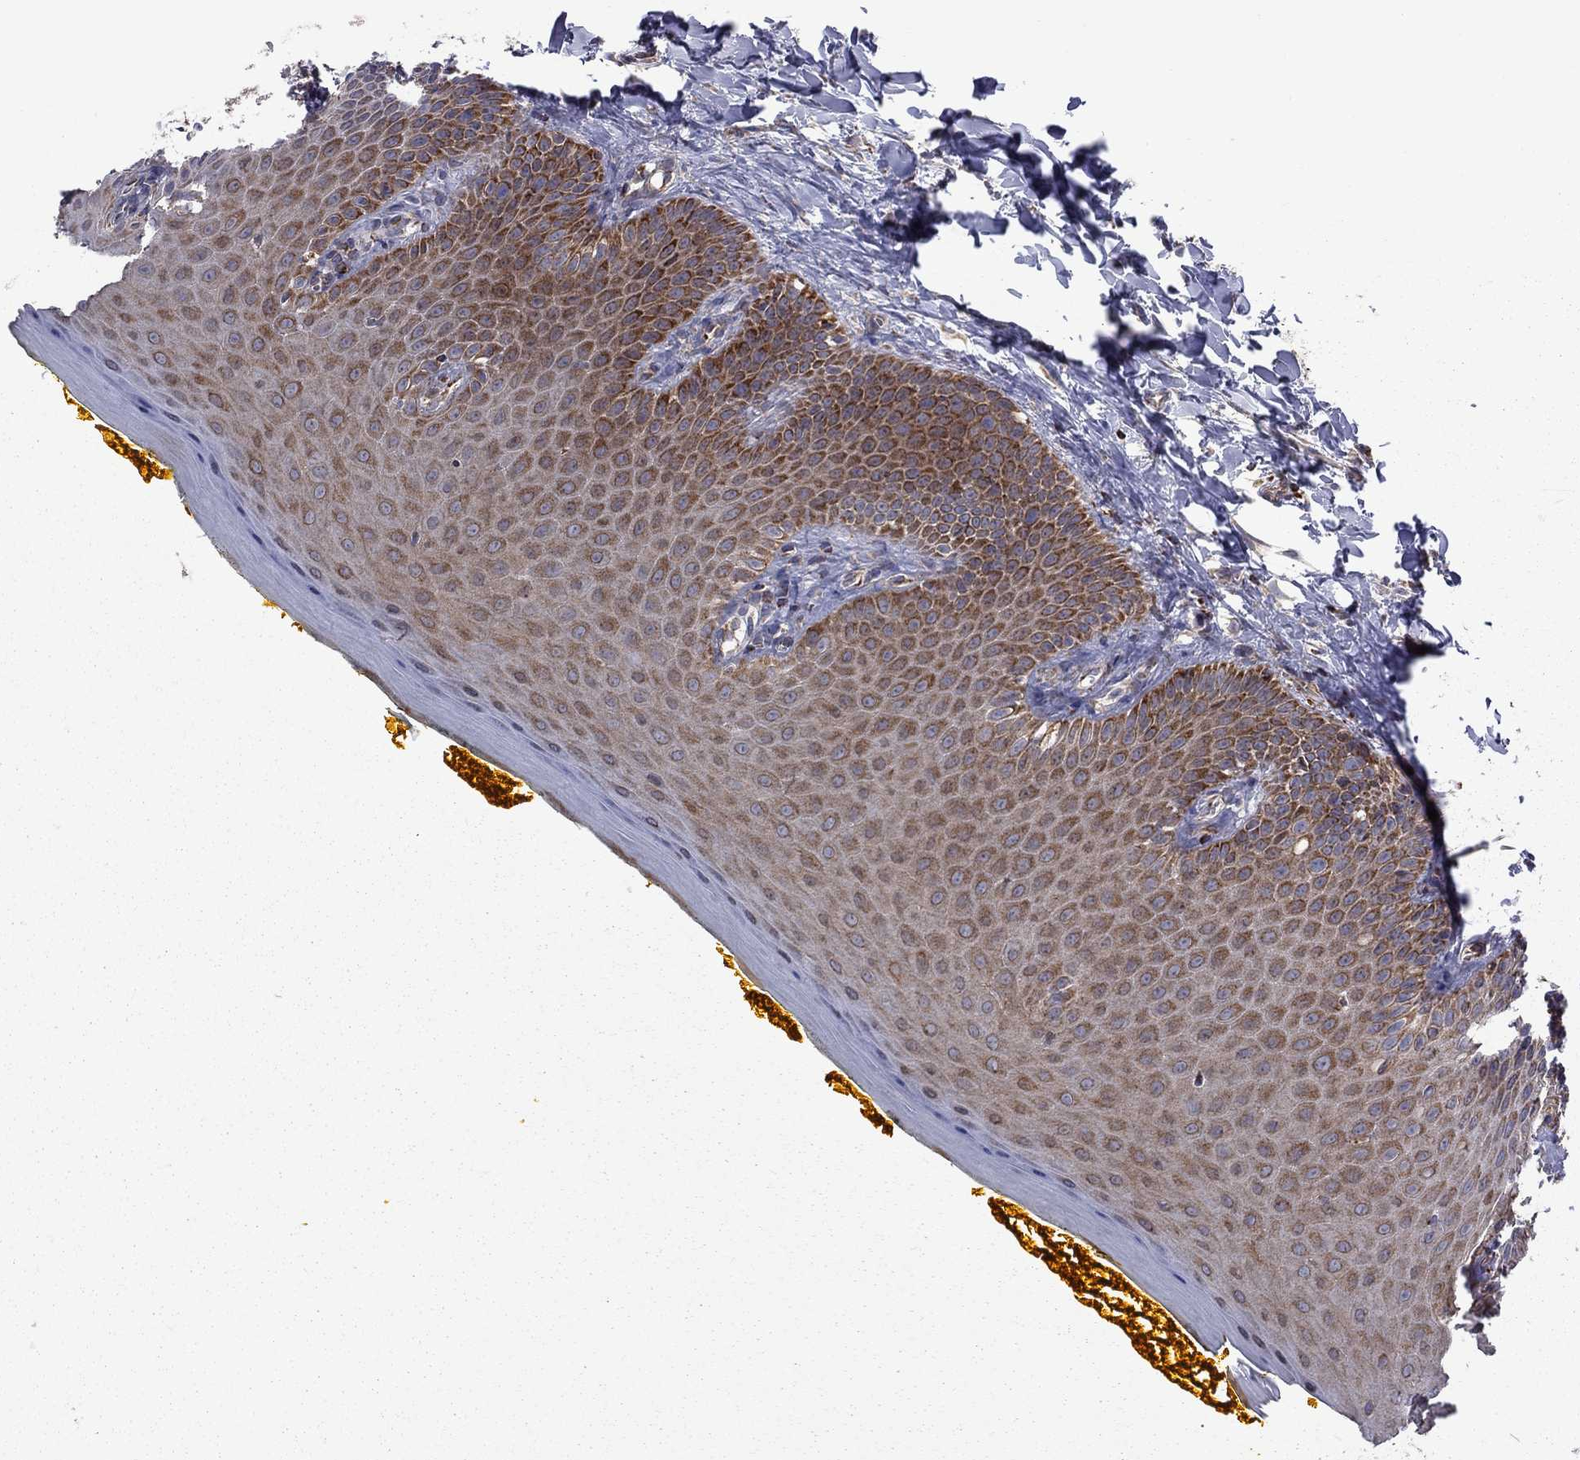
{"staining": {"intensity": "weak", "quantity": "25%-75%", "location": "cytoplasmic/membranous"}, "tissue": "oral mucosa", "cell_type": "Squamous epithelial cells", "image_type": "normal", "snomed": [{"axis": "morphology", "description": "Normal tissue, NOS"}, {"axis": "topography", "description": "Oral tissue"}], "caption": "Immunohistochemical staining of benign human oral mucosa exhibits weak cytoplasmic/membranous protein positivity in approximately 25%-75% of squamous epithelial cells. The staining is performed using DAB brown chromogen to label protein expression. The nuclei are counter-stained blue using hematoxylin.", "gene": "CLPTM1", "patient": {"sex": "female", "age": 43}}